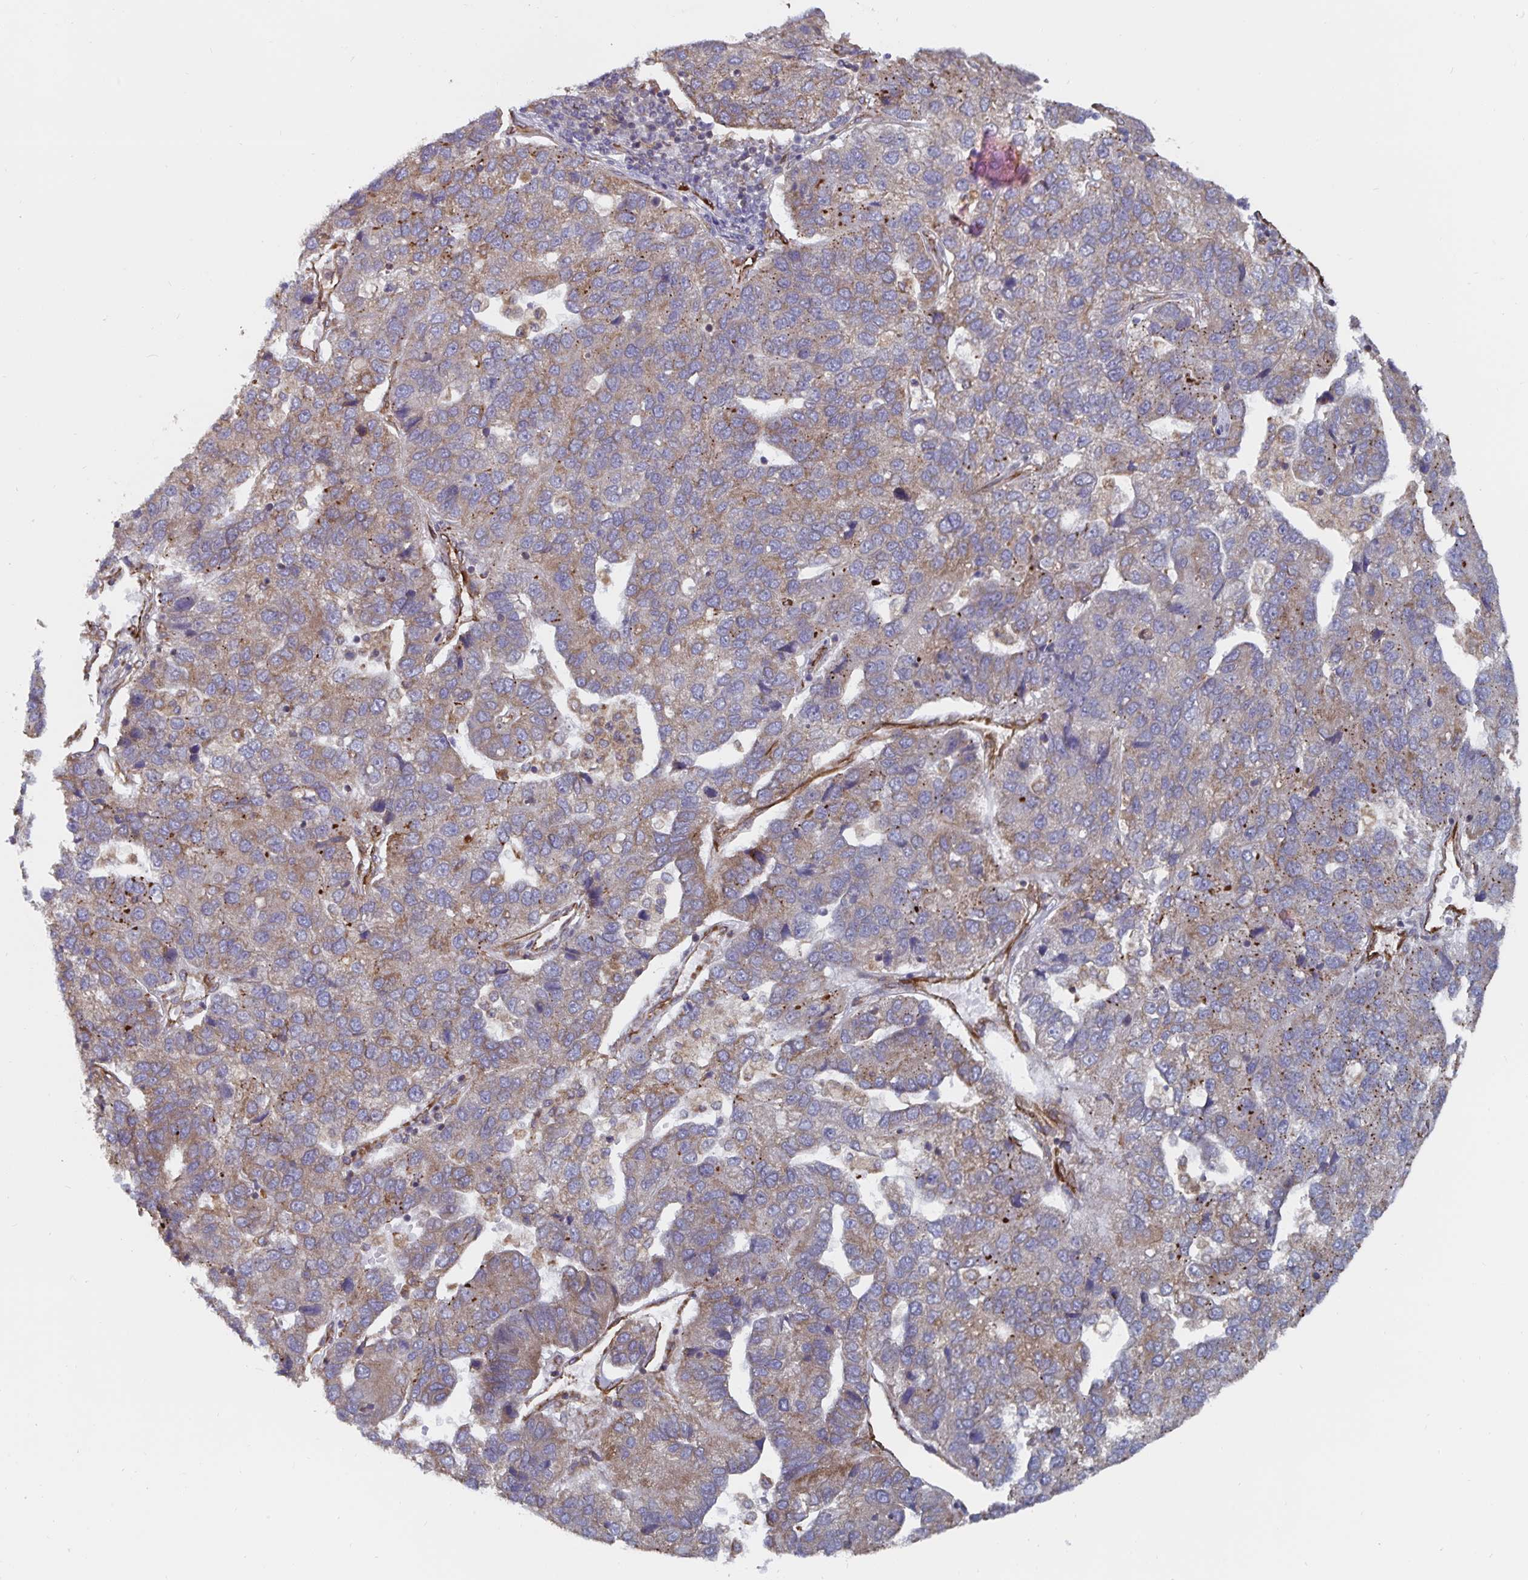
{"staining": {"intensity": "weak", "quantity": "25%-75%", "location": "cytoplasmic/membranous"}, "tissue": "pancreatic cancer", "cell_type": "Tumor cells", "image_type": "cancer", "snomed": [{"axis": "morphology", "description": "Adenocarcinoma, NOS"}, {"axis": "topography", "description": "Pancreas"}], "caption": "IHC photomicrograph of human pancreatic adenocarcinoma stained for a protein (brown), which displays low levels of weak cytoplasmic/membranous positivity in approximately 25%-75% of tumor cells.", "gene": "BCAP29", "patient": {"sex": "female", "age": 61}}